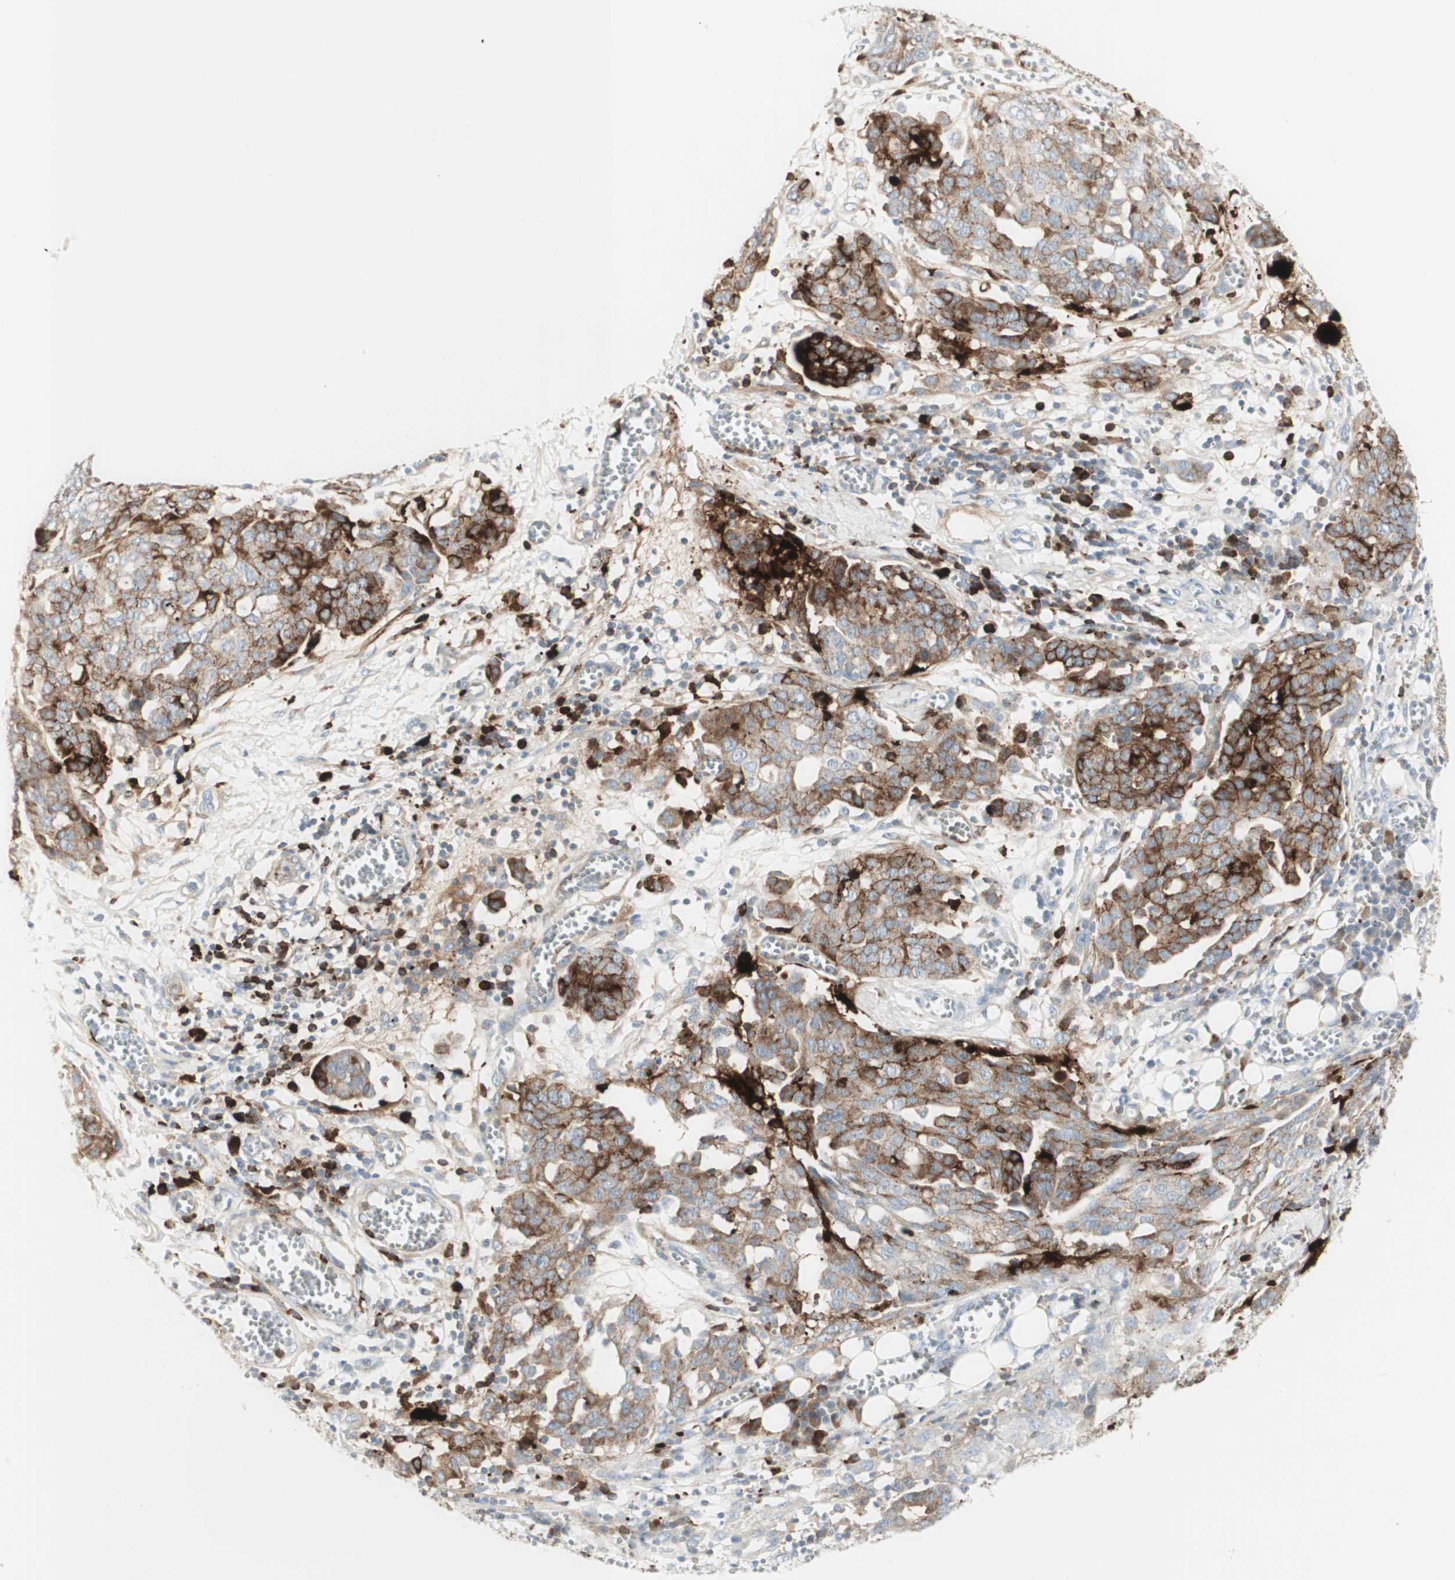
{"staining": {"intensity": "strong", "quantity": ">75%", "location": "cytoplasmic/membranous"}, "tissue": "ovarian cancer", "cell_type": "Tumor cells", "image_type": "cancer", "snomed": [{"axis": "morphology", "description": "Cystadenocarcinoma, serous, NOS"}, {"axis": "topography", "description": "Soft tissue"}, {"axis": "topography", "description": "Ovary"}], "caption": "Tumor cells display strong cytoplasmic/membranous staining in approximately >75% of cells in ovarian cancer (serous cystadenocarcinoma).", "gene": "MDK", "patient": {"sex": "female", "age": 57}}